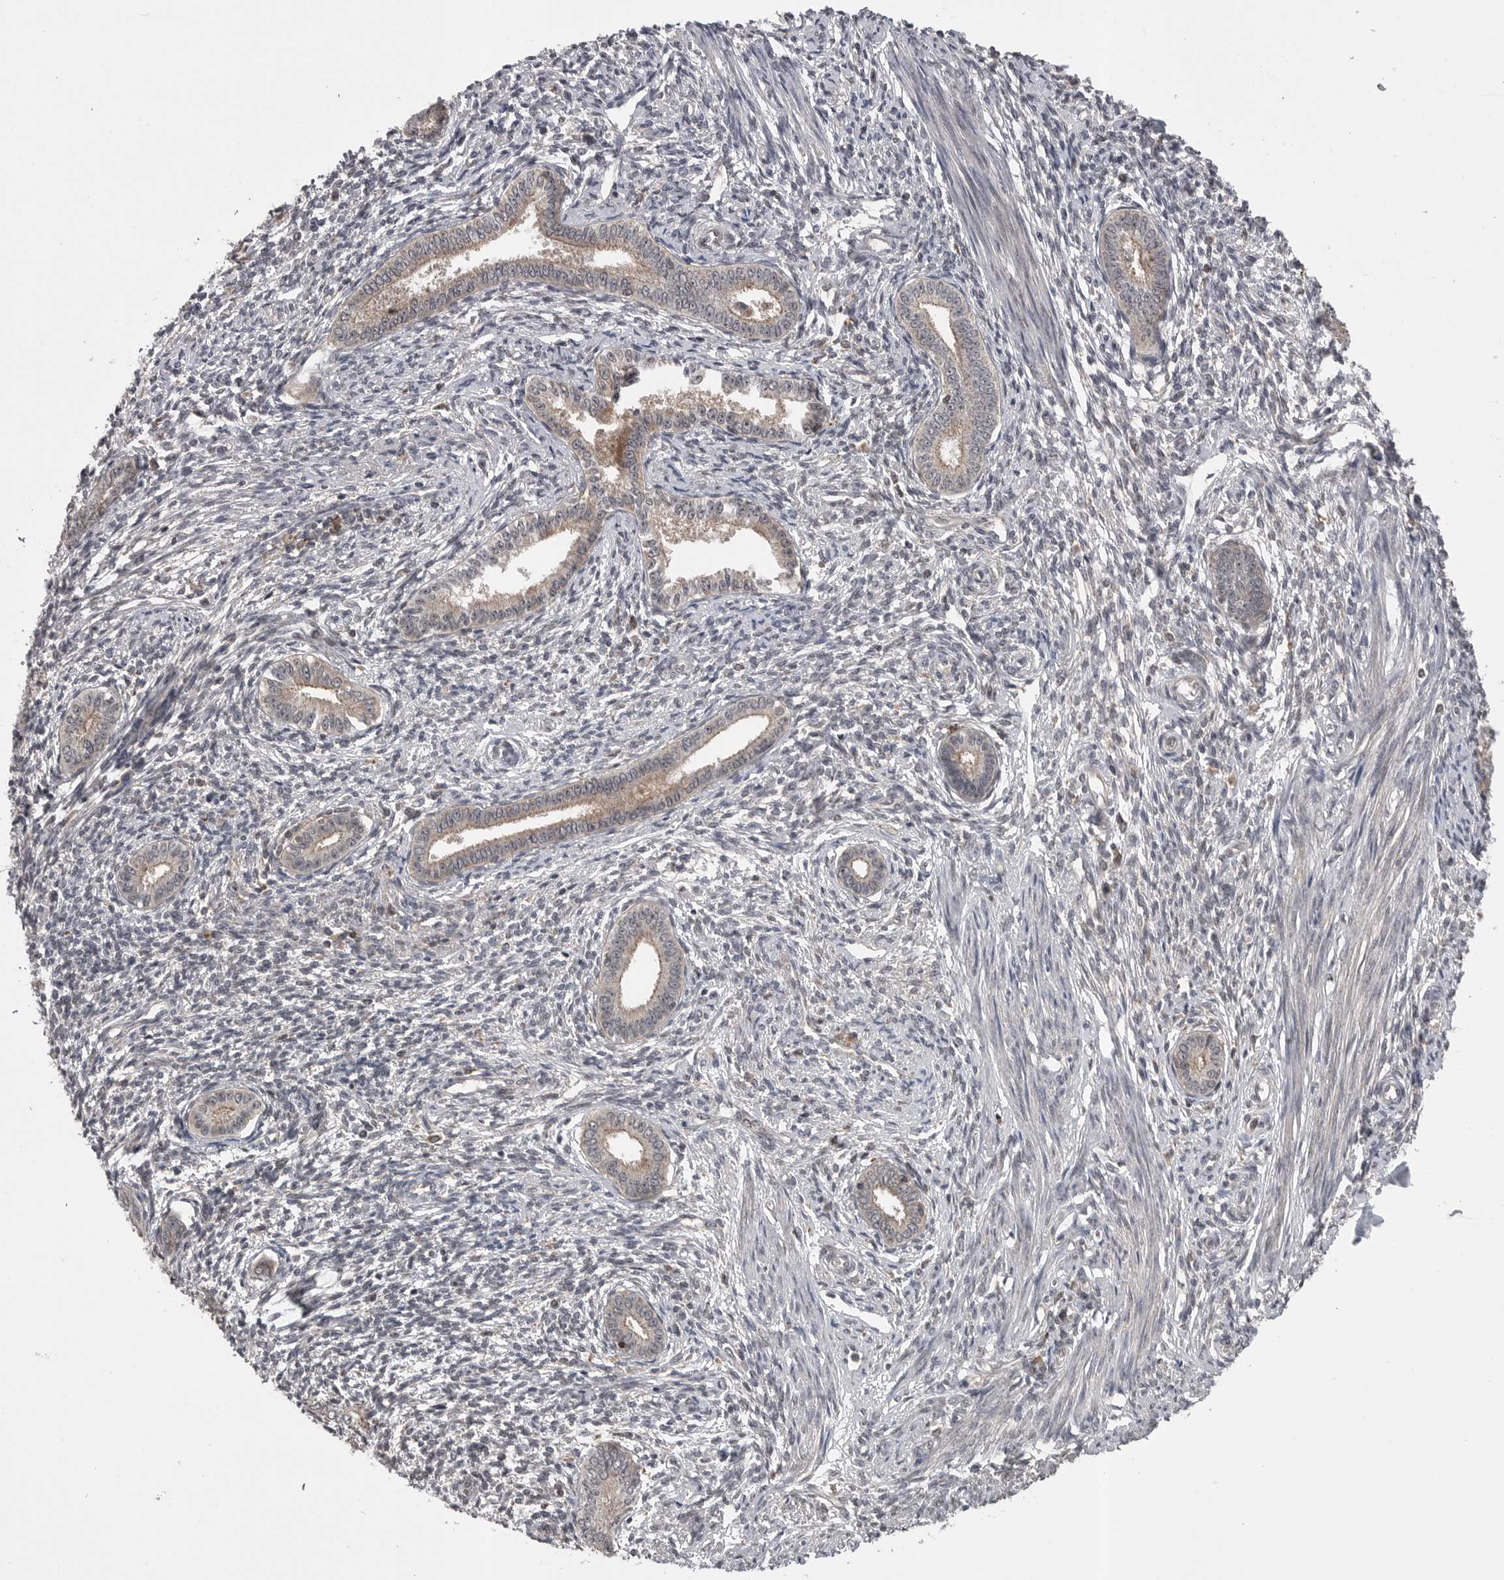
{"staining": {"intensity": "negative", "quantity": "none", "location": "none"}, "tissue": "endometrium", "cell_type": "Cells in endometrial stroma", "image_type": "normal", "snomed": [{"axis": "morphology", "description": "Normal tissue, NOS"}, {"axis": "topography", "description": "Endometrium"}], "caption": "Micrograph shows no significant protein staining in cells in endometrial stroma of benign endometrium. Brightfield microscopy of immunohistochemistry (IHC) stained with DAB (3,3'-diaminobenzidine) (brown) and hematoxylin (blue), captured at high magnification.", "gene": "AOAH", "patient": {"sex": "female", "age": 56}}